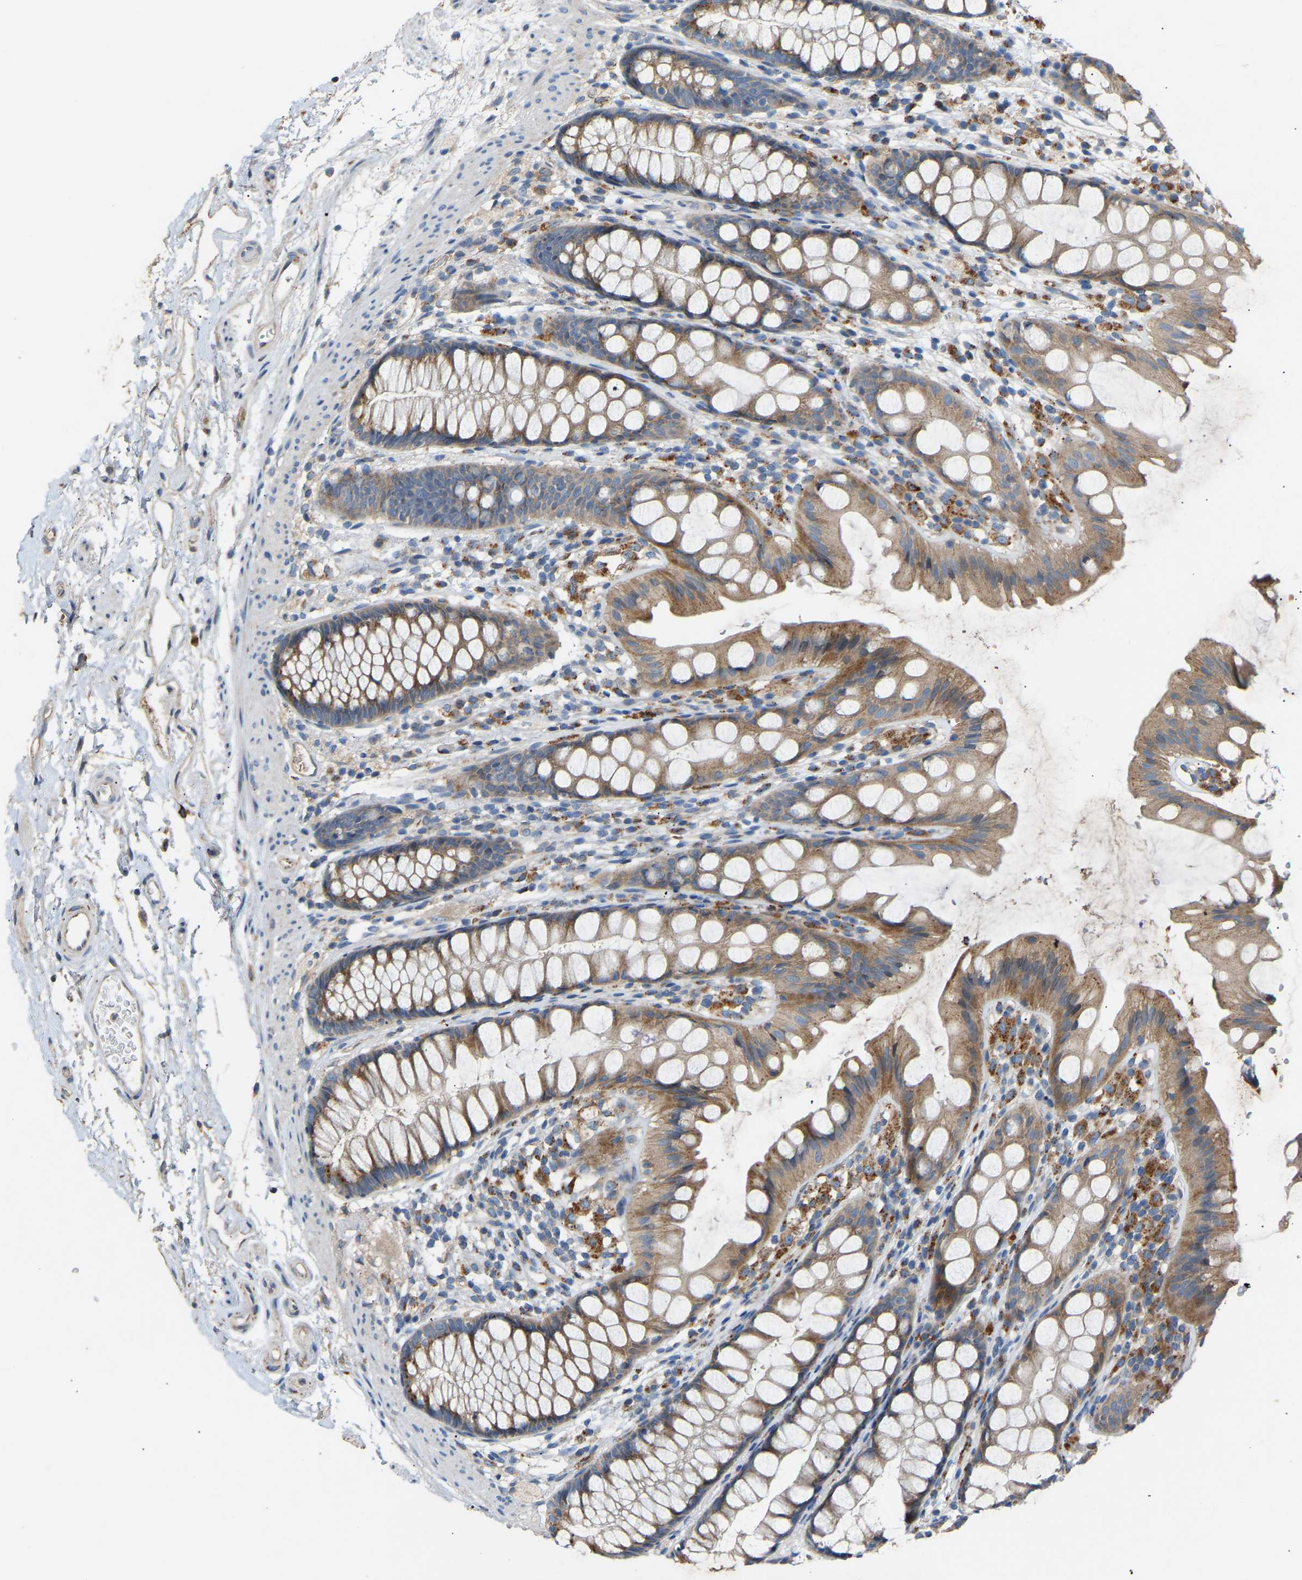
{"staining": {"intensity": "weak", "quantity": ">75%", "location": "cytoplasmic/membranous"}, "tissue": "rectum", "cell_type": "Glandular cells", "image_type": "normal", "snomed": [{"axis": "morphology", "description": "Normal tissue, NOS"}, {"axis": "topography", "description": "Rectum"}], "caption": "Protein expression analysis of unremarkable rectum exhibits weak cytoplasmic/membranous staining in approximately >75% of glandular cells.", "gene": "RGP1", "patient": {"sex": "female", "age": 65}}